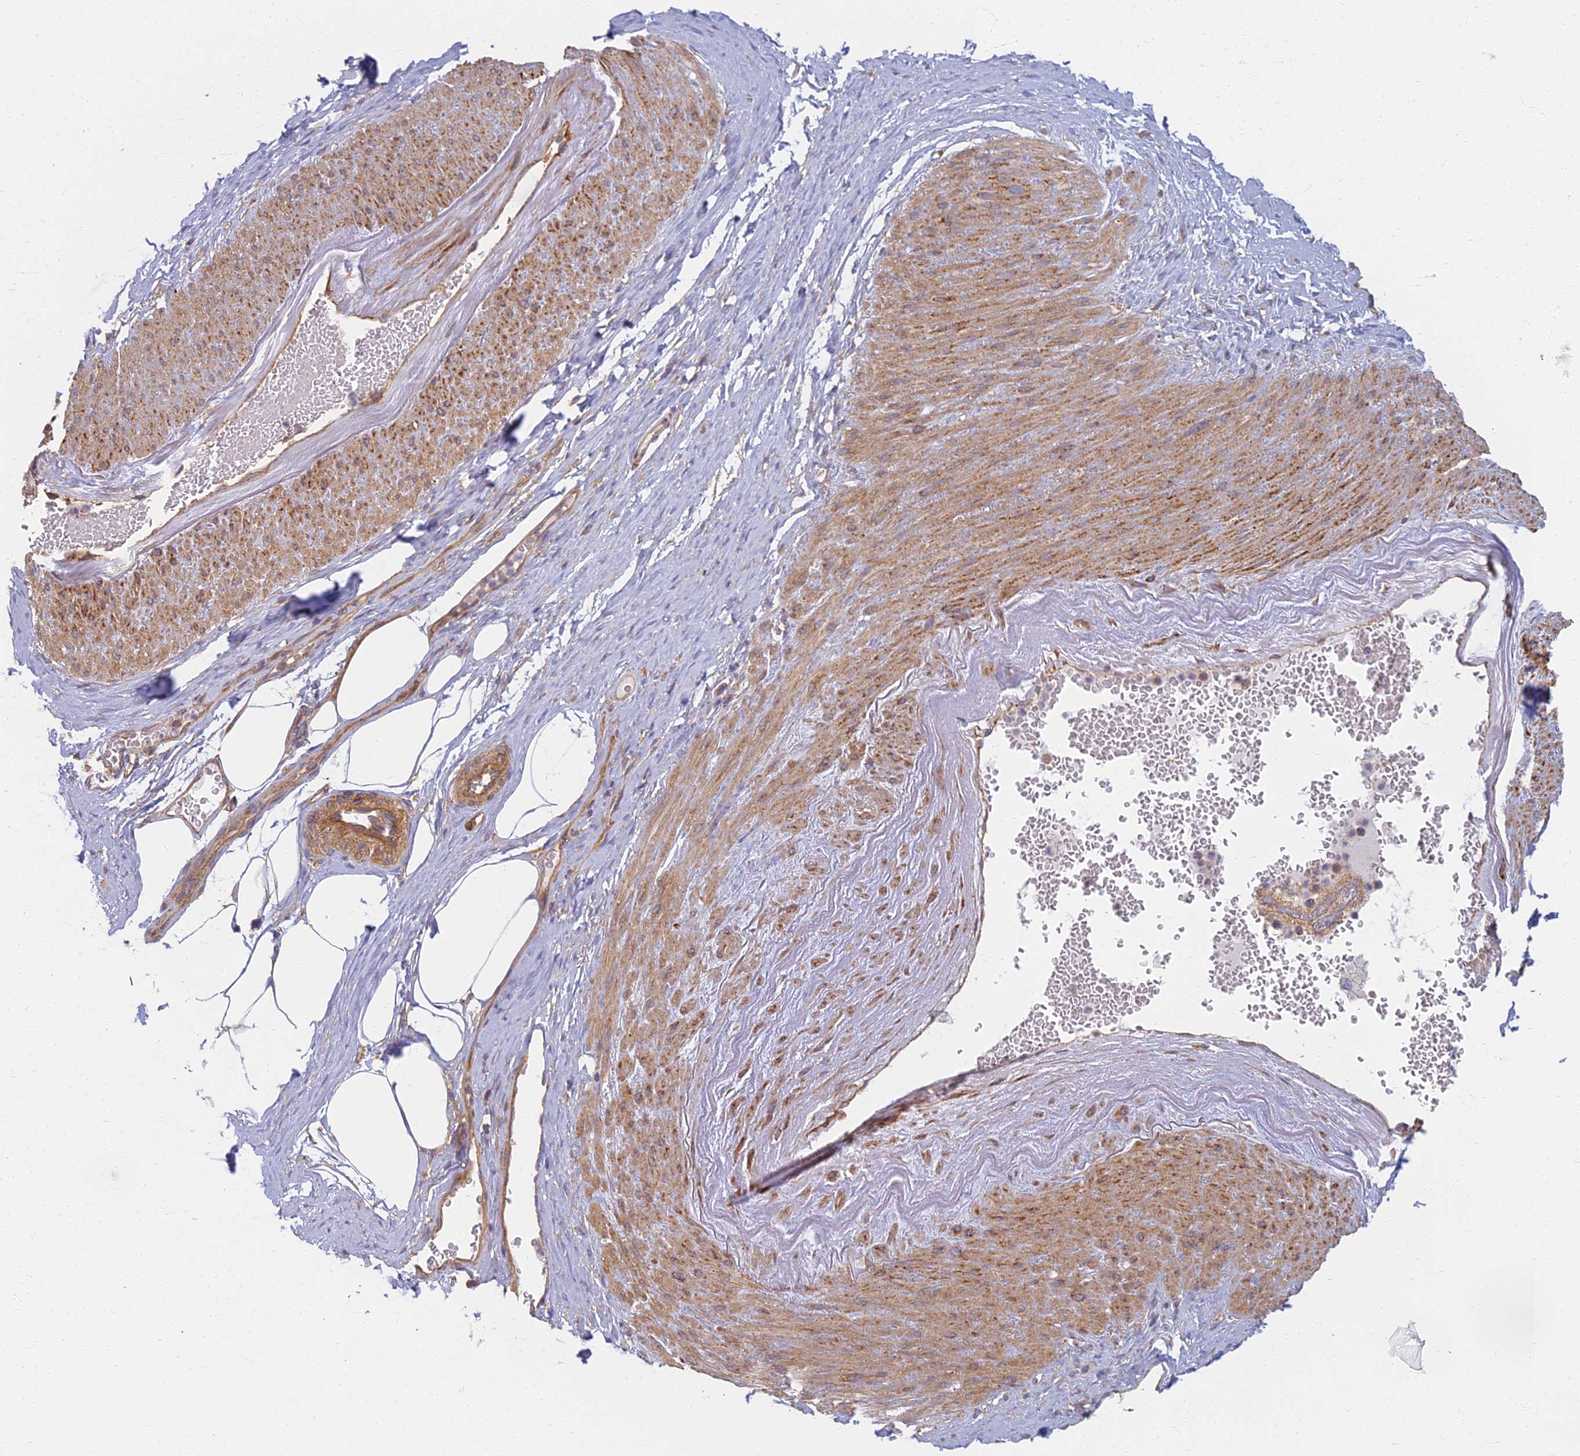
{"staining": {"intensity": "negative", "quantity": "none", "location": "none"}, "tissue": "adipose tissue", "cell_type": "Adipocytes", "image_type": "normal", "snomed": [{"axis": "morphology", "description": "Normal tissue, NOS"}, {"axis": "morphology", "description": "Adenocarcinoma, Low grade"}, {"axis": "topography", "description": "Prostate"}, {"axis": "topography", "description": "Peripheral nerve tissue"}], "caption": "Immunohistochemistry (IHC) of benign human adipose tissue demonstrates no expression in adipocytes. (IHC, brightfield microscopy, high magnification).", "gene": "RBSN", "patient": {"sex": "male", "age": 63}}